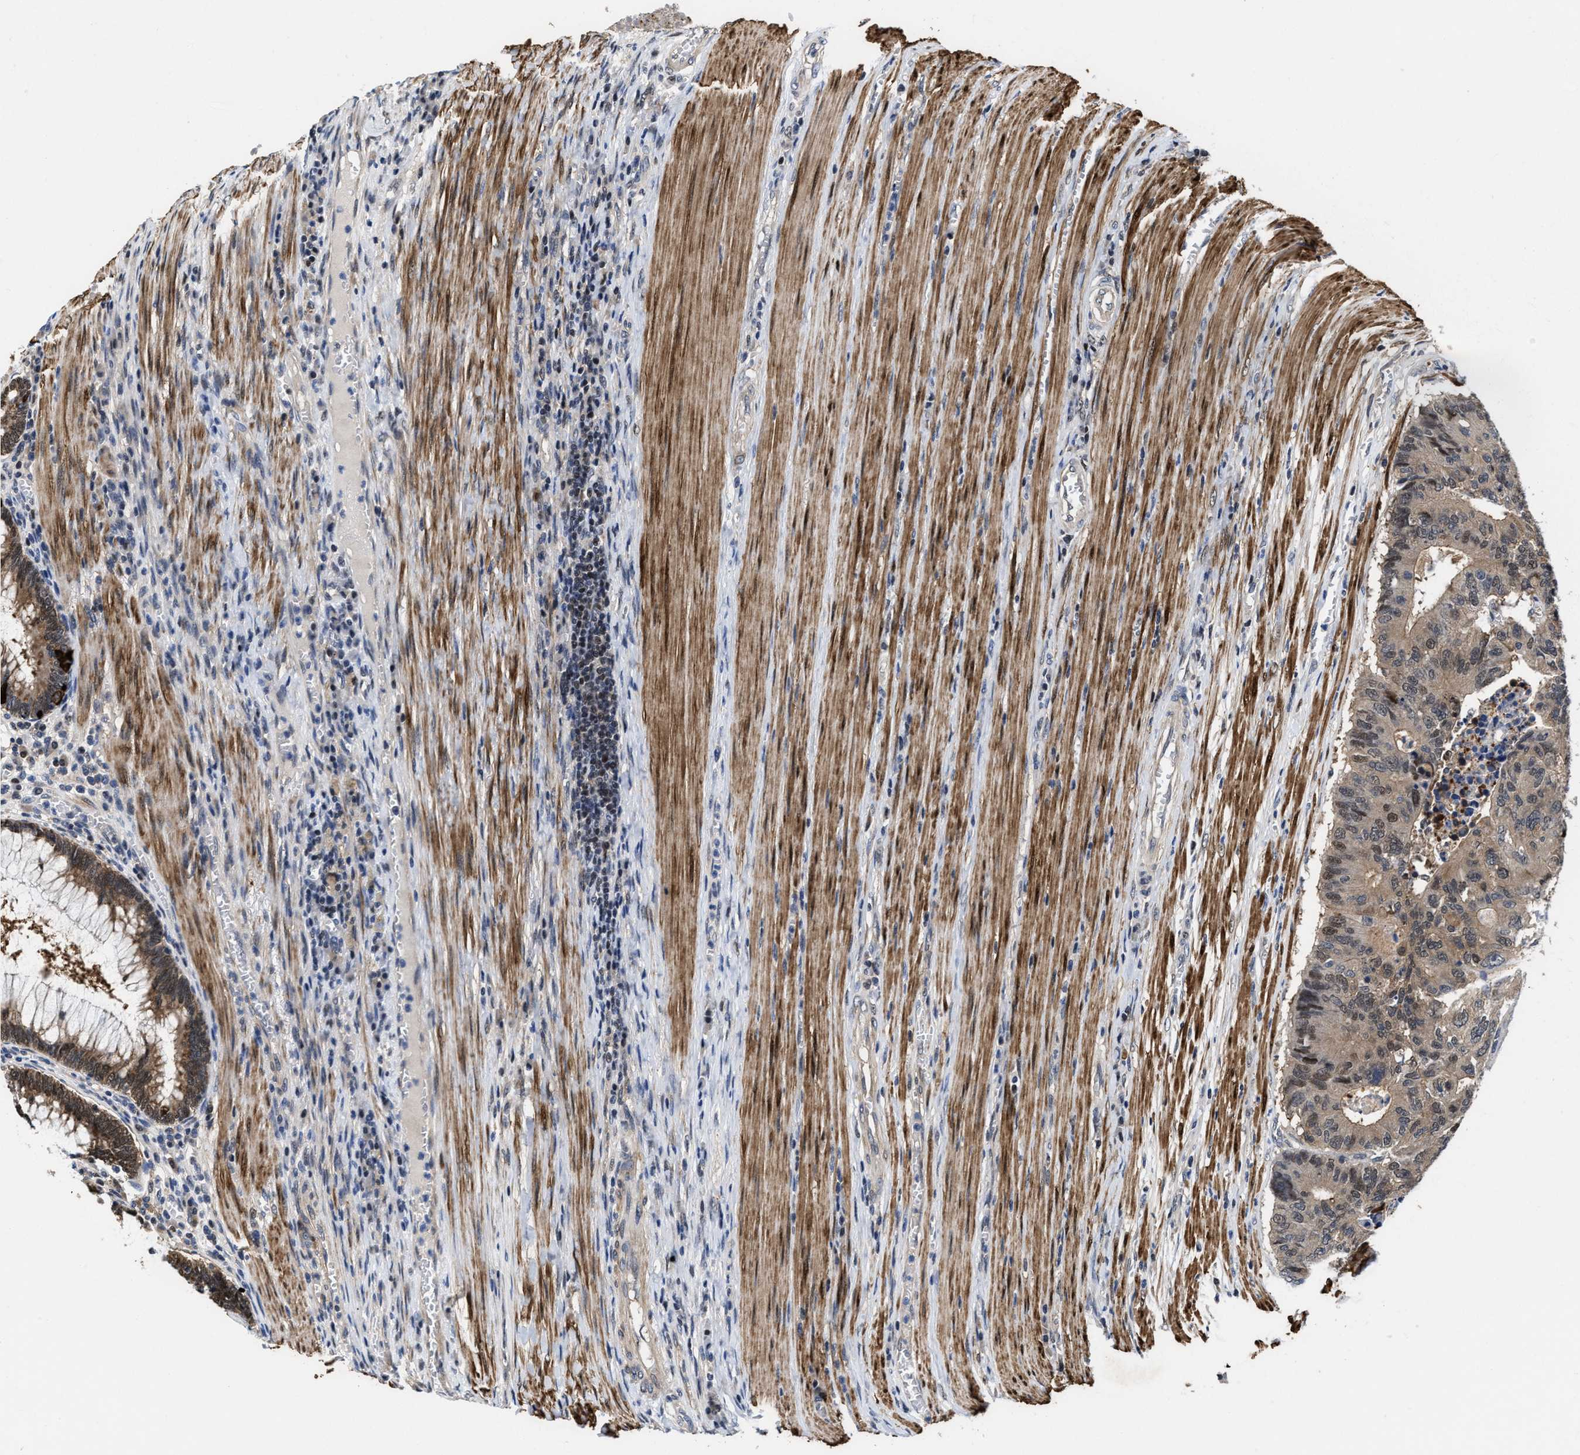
{"staining": {"intensity": "moderate", "quantity": "<25%", "location": "nuclear"}, "tissue": "colorectal cancer", "cell_type": "Tumor cells", "image_type": "cancer", "snomed": [{"axis": "morphology", "description": "Adenocarcinoma, NOS"}, {"axis": "topography", "description": "Colon"}], "caption": "Brown immunohistochemical staining in colorectal adenocarcinoma reveals moderate nuclear staining in approximately <25% of tumor cells.", "gene": "KIF12", "patient": {"sex": "male", "age": 87}}